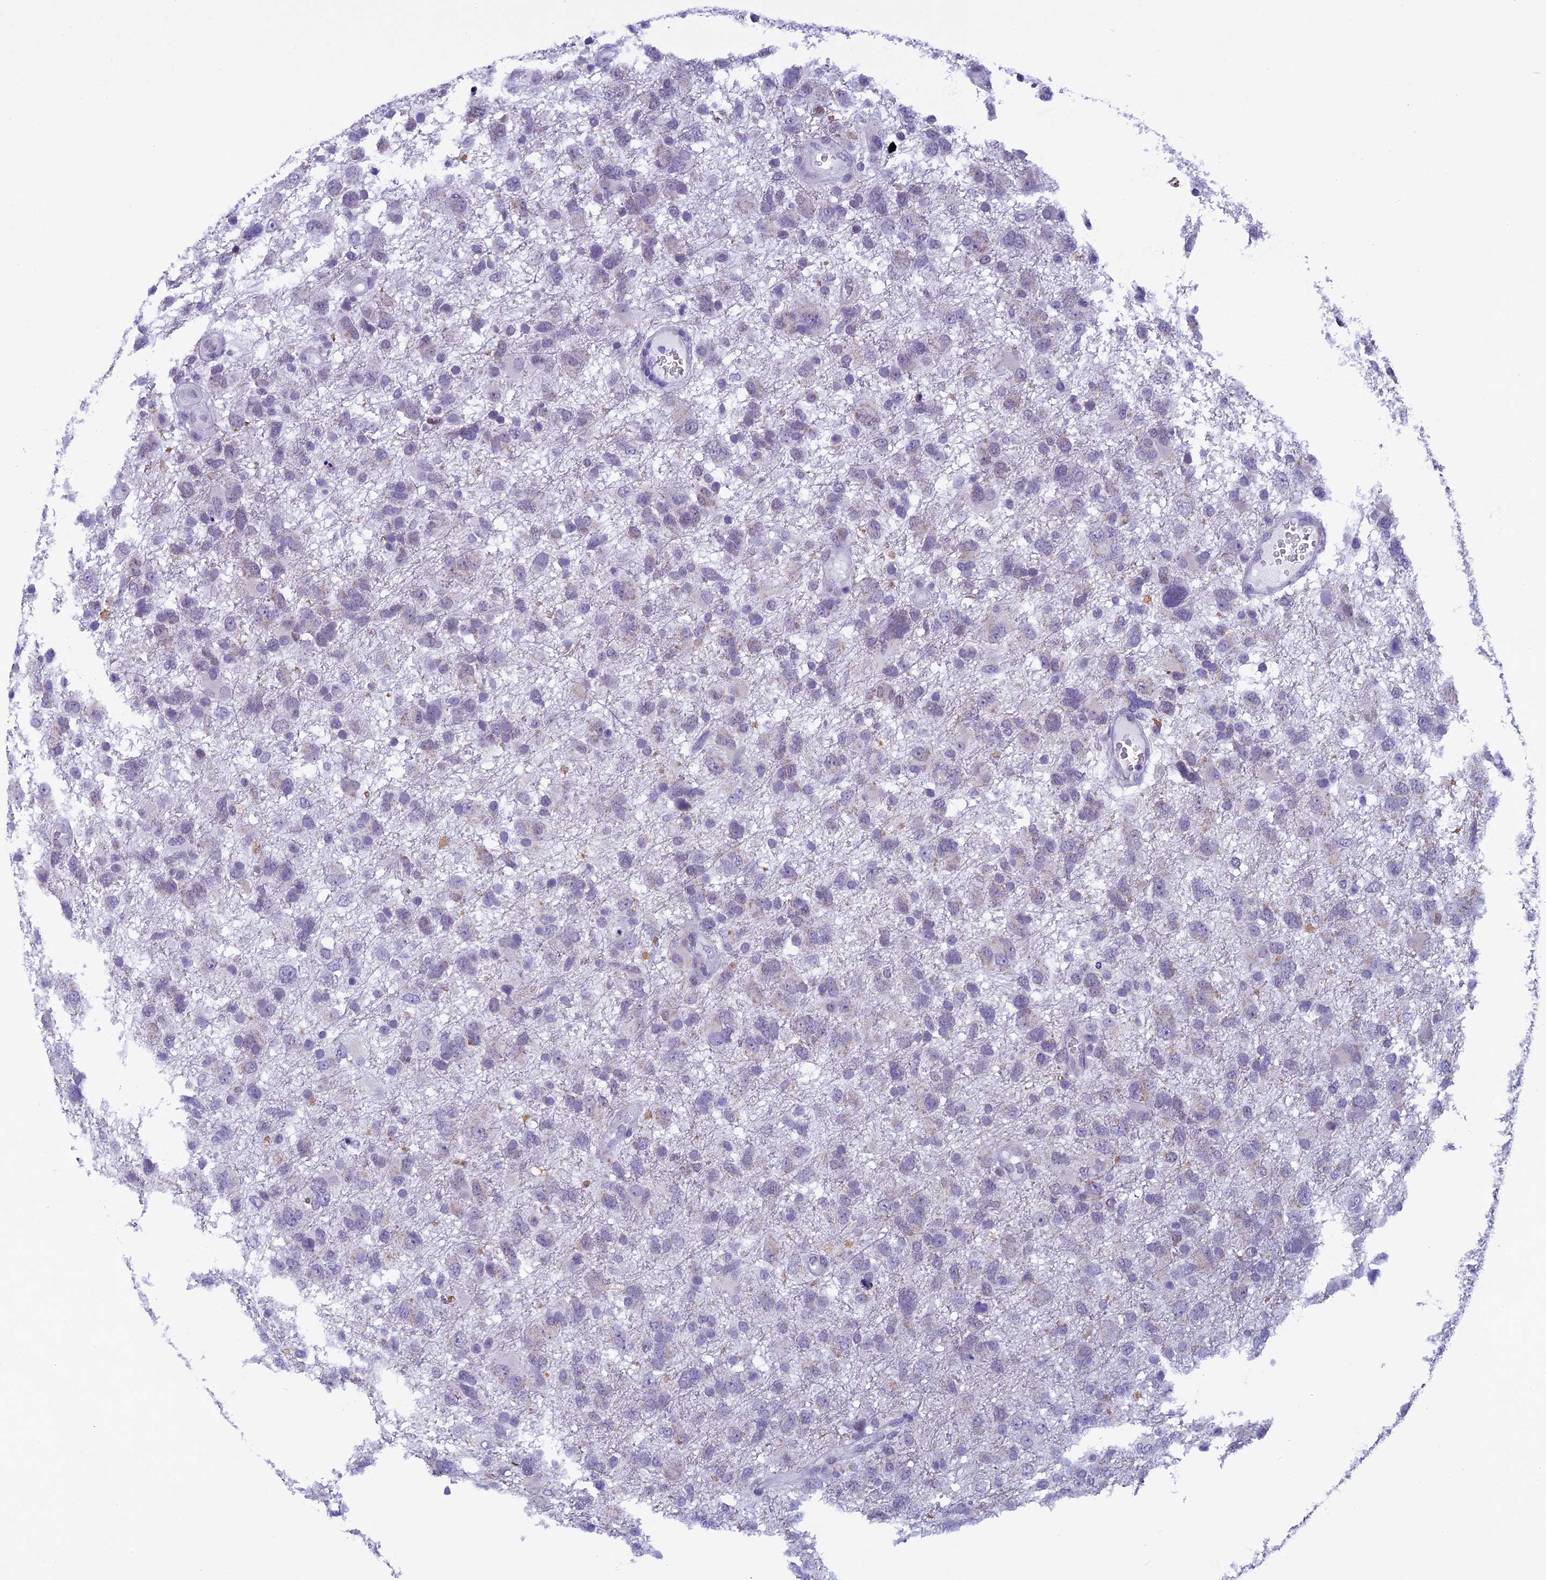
{"staining": {"intensity": "negative", "quantity": "none", "location": "none"}, "tissue": "glioma", "cell_type": "Tumor cells", "image_type": "cancer", "snomed": [{"axis": "morphology", "description": "Glioma, malignant, High grade"}, {"axis": "topography", "description": "Brain"}], "caption": "A high-resolution image shows IHC staining of glioma, which reveals no significant positivity in tumor cells.", "gene": "ZNF317", "patient": {"sex": "male", "age": 61}}